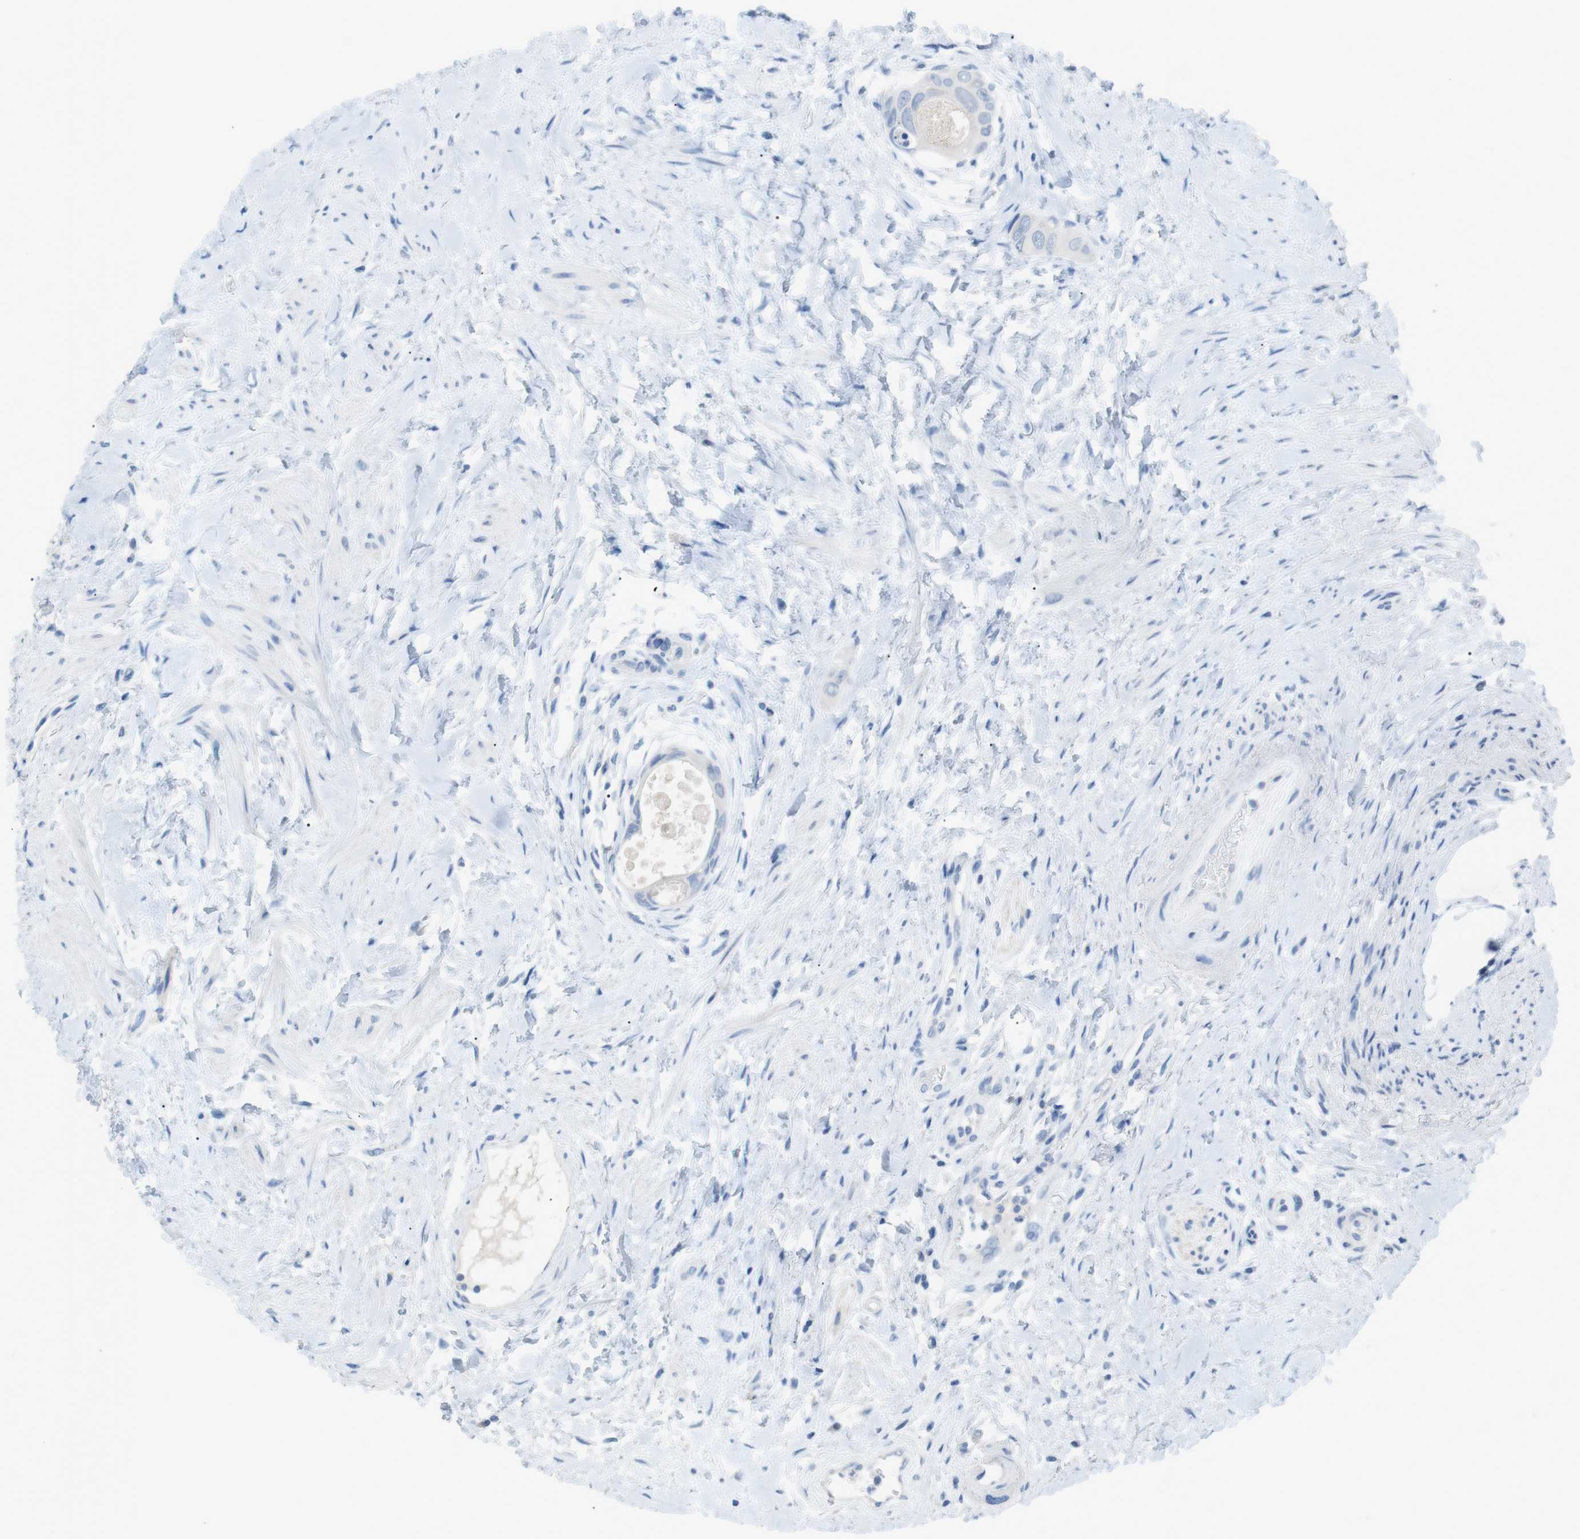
{"staining": {"intensity": "negative", "quantity": "none", "location": "none"}, "tissue": "colorectal cancer", "cell_type": "Tumor cells", "image_type": "cancer", "snomed": [{"axis": "morphology", "description": "Adenocarcinoma, NOS"}, {"axis": "topography", "description": "Rectum"}], "caption": "DAB immunohistochemical staining of human colorectal cancer exhibits no significant expression in tumor cells.", "gene": "SALL4", "patient": {"sex": "male", "age": 51}}